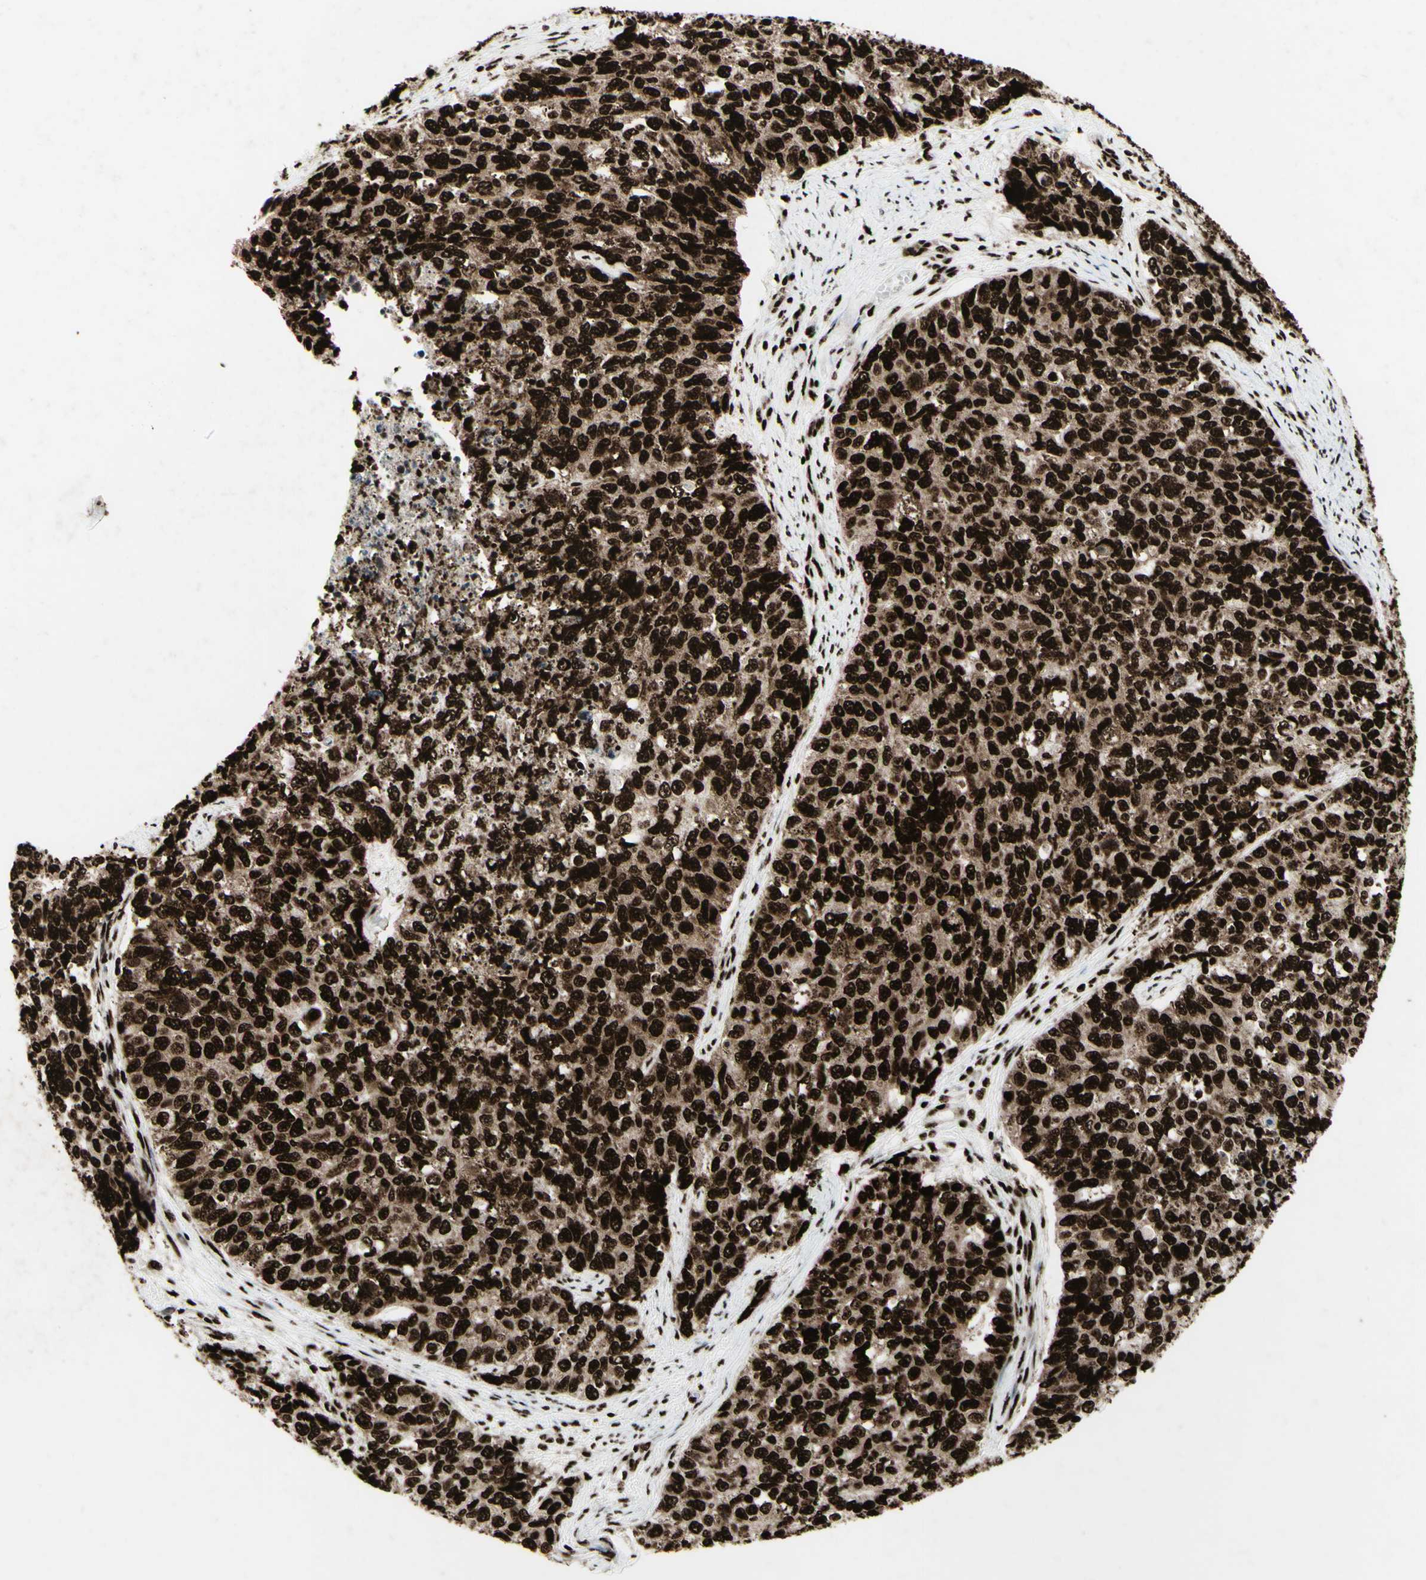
{"staining": {"intensity": "strong", "quantity": ">75%", "location": "cytoplasmic/membranous,nuclear"}, "tissue": "cervical cancer", "cell_type": "Tumor cells", "image_type": "cancer", "snomed": [{"axis": "morphology", "description": "Squamous cell carcinoma, NOS"}, {"axis": "topography", "description": "Cervix"}], "caption": "Protein expression analysis of squamous cell carcinoma (cervical) exhibits strong cytoplasmic/membranous and nuclear staining in approximately >75% of tumor cells.", "gene": "U2AF2", "patient": {"sex": "female", "age": 63}}